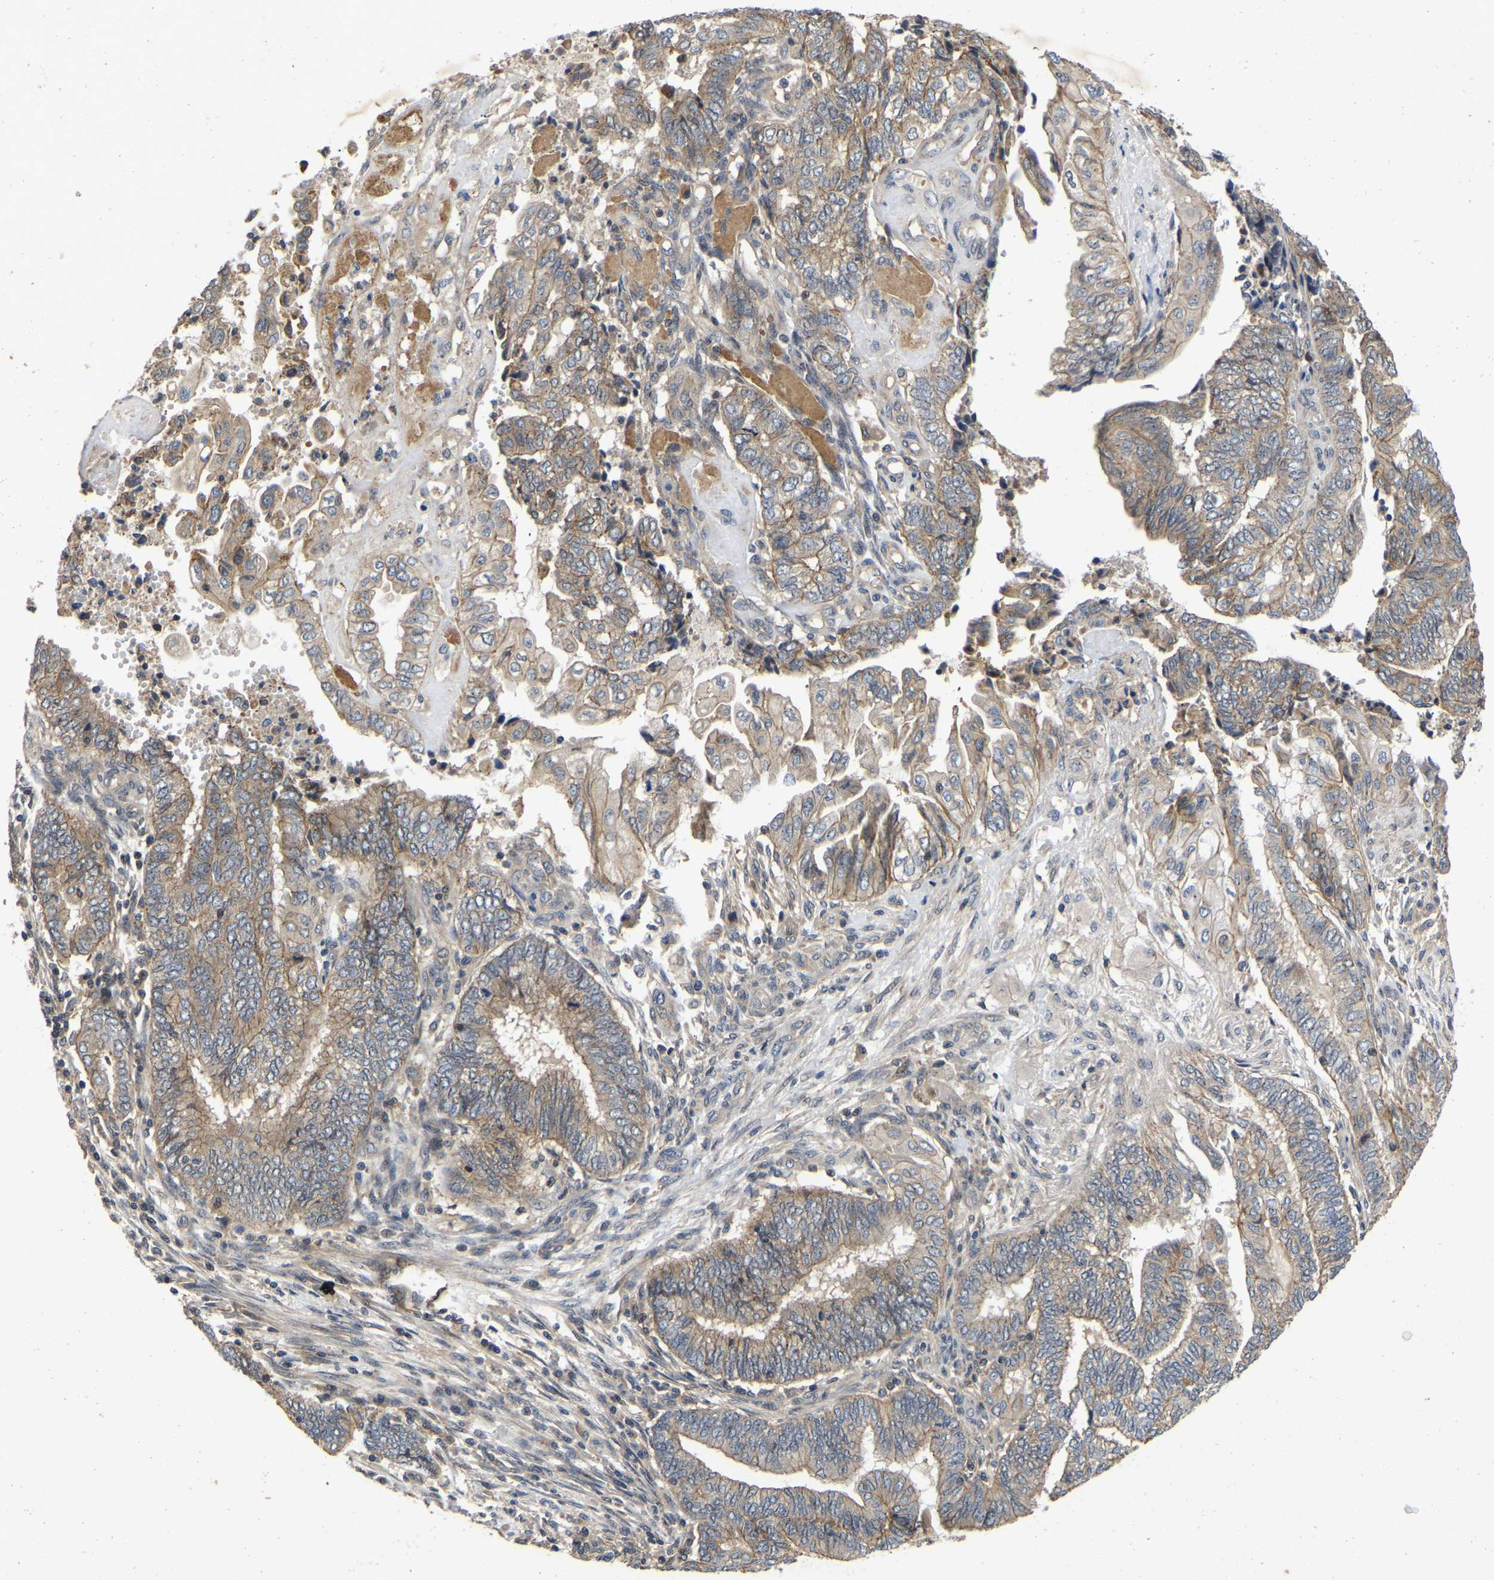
{"staining": {"intensity": "weak", "quantity": ">75%", "location": "cytoplasmic/membranous"}, "tissue": "endometrial cancer", "cell_type": "Tumor cells", "image_type": "cancer", "snomed": [{"axis": "morphology", "description": "Adenocarcinoma, NOS"}, {"axis": "topography", "description": "Uterus"}, {"axis": "topography", "description": "Endometrium"}], "caption": "Endometrial cancer stained with a brown dye shows weak cytoplasmic/membranous positive expression in approximately >75% of tumor cells.", "gene": "PRDM14", "patient": {"sex": "female", "age": 70}}